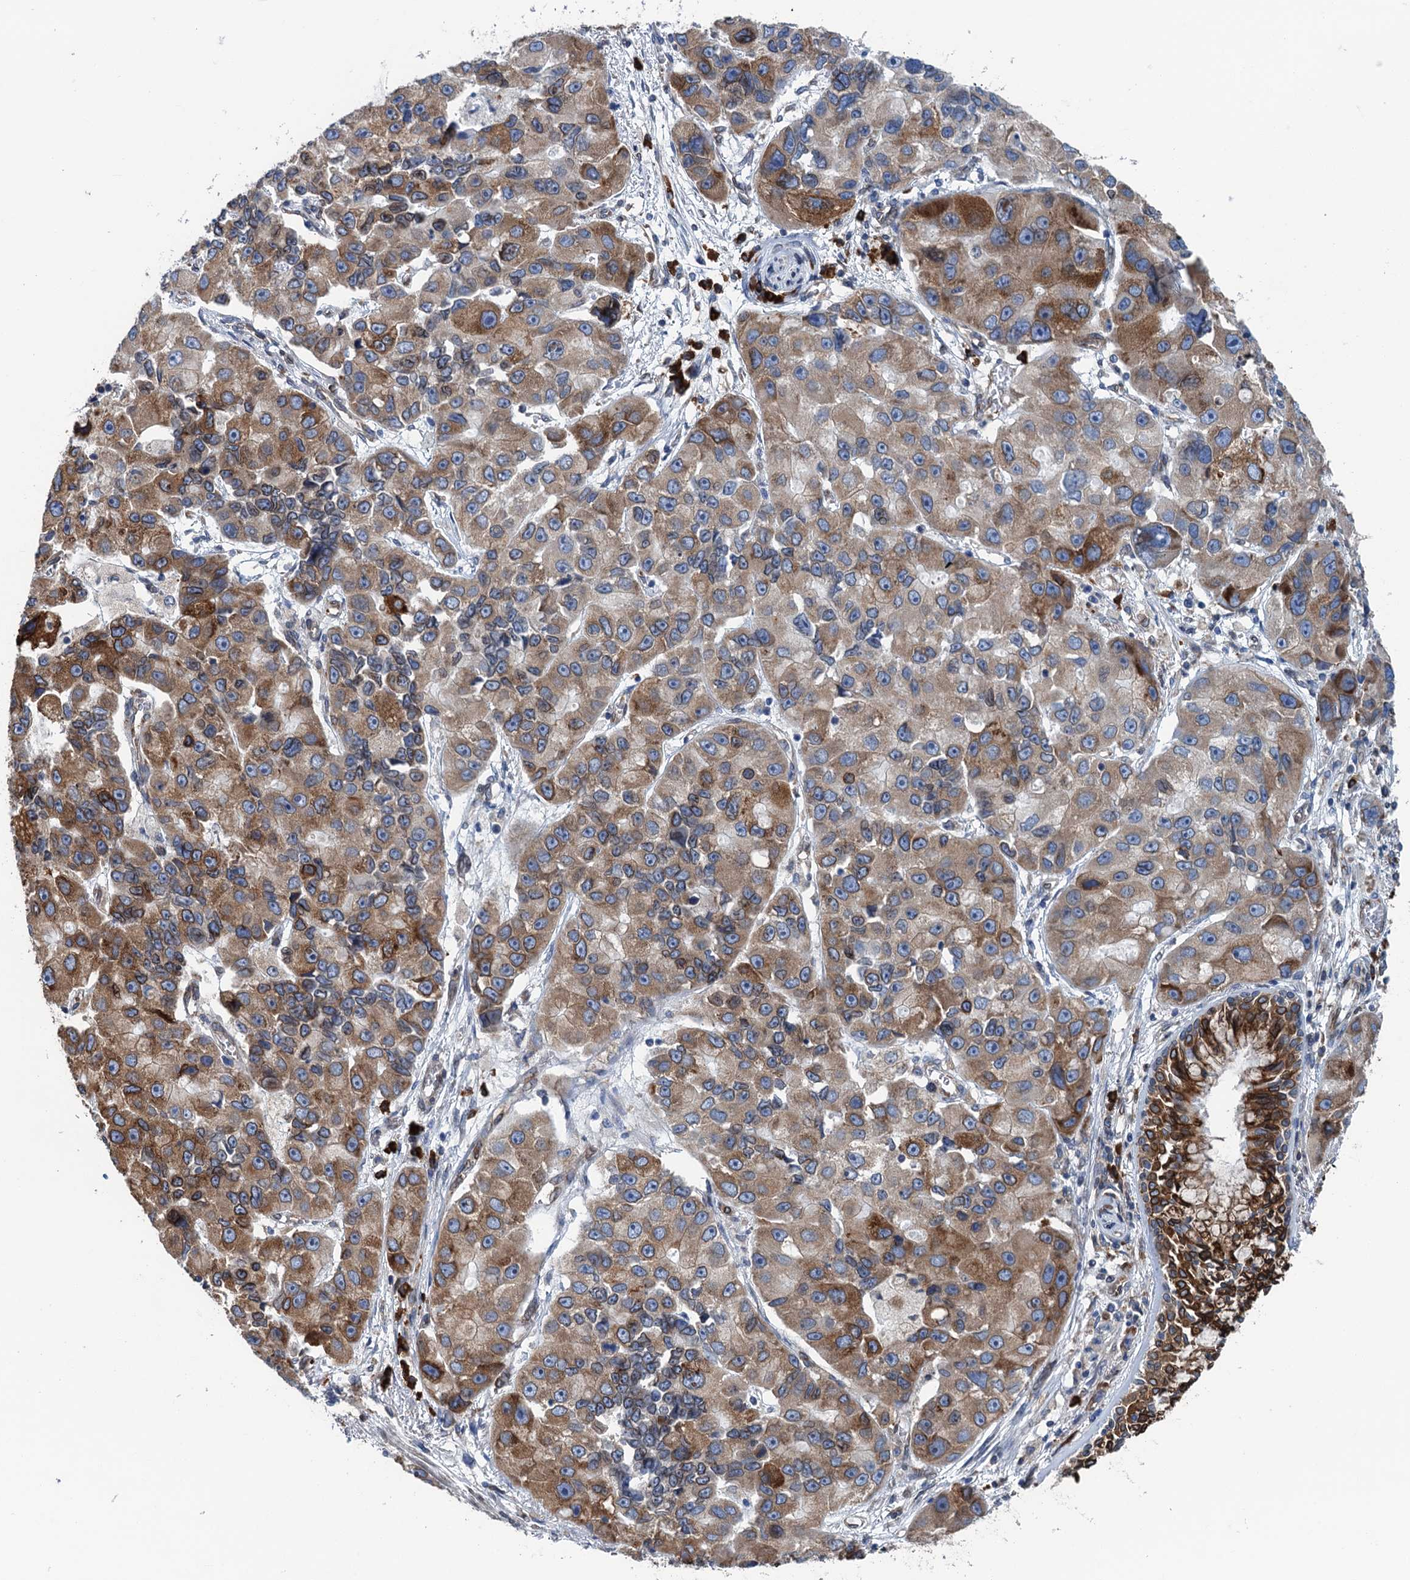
{"staining": {"intensity": "moderate", "quantity": ">75%", "location": "cytoplasmic/membranous"}, "tissue": "lung cancer", "cell_type": "Tumor cells", "image_type": "cancer", "snomed": [{"axis": "morphology", "description": "Adenocarcinoma, NOS"}, {"axis": "topography", "description": "Lung"}], "caption": "Lung adenocarcinoma stained for a protein (brown) exhibits moderate cytoplasmic/membranous positive positivity in about >75% of tumor cells.", "gene": "TMEM205", "patient": {"sex": "female", "age": 54}}